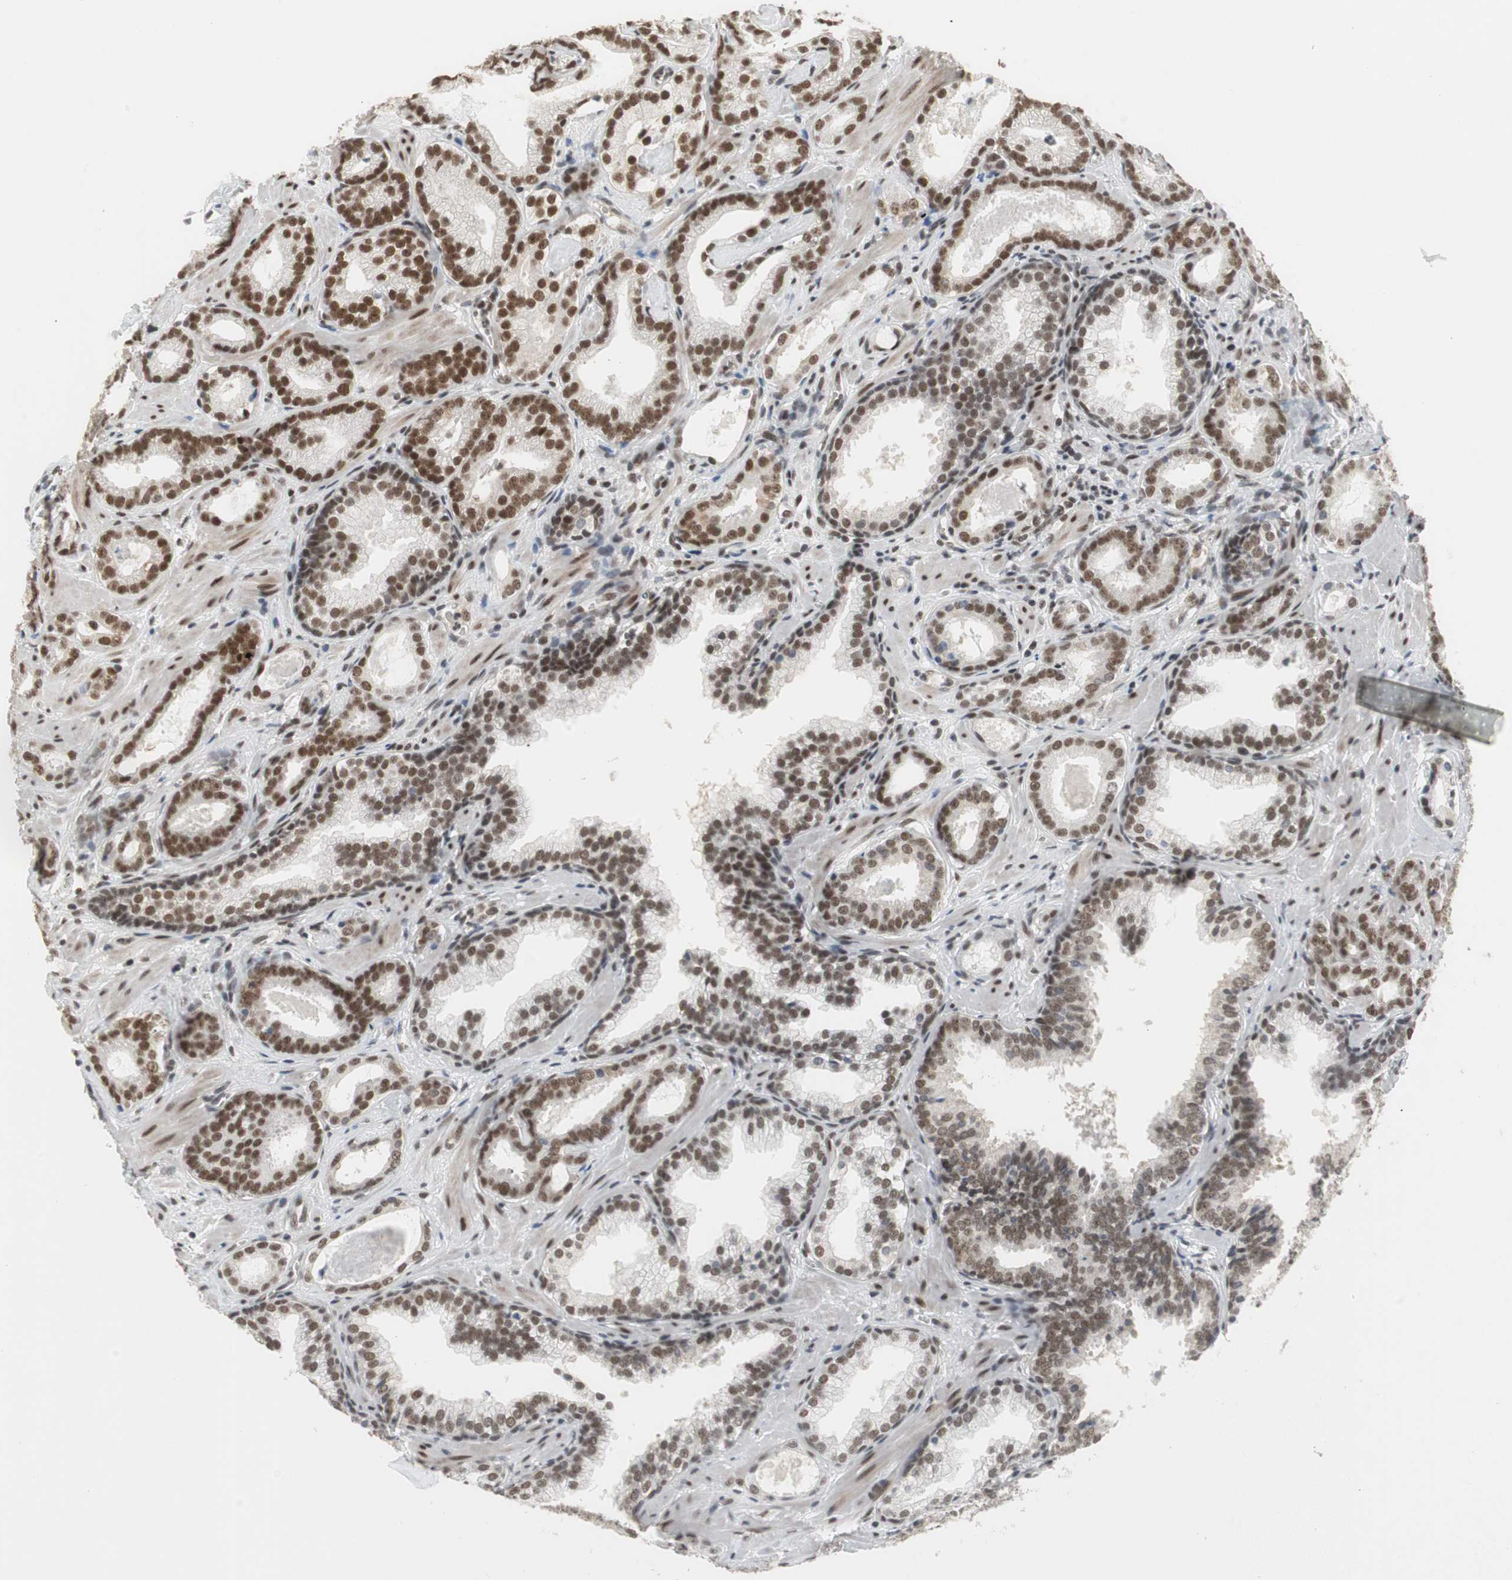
{"staining": {"intensity": "strong", "quantity": ">75%", "location": "nuclear"}, "tissue": "prostate cancer", "cell_type": "Tumor cells", "image_type": "cancer", "snomed": [{"axis": "morphology", "description": "Adenocarcinoma, Low grade"}, {"axis": "topography", "description": "Prostate"}], "caption": "A photomicrograph showing strong nuclear expression in about >75% of tumor cells in adenocarcinoma (low-grade) (prostate), as visualized by brown immunohistochemical staining.", "gene": "RTF1", "patient": {"sex": "male", "age": 57}}